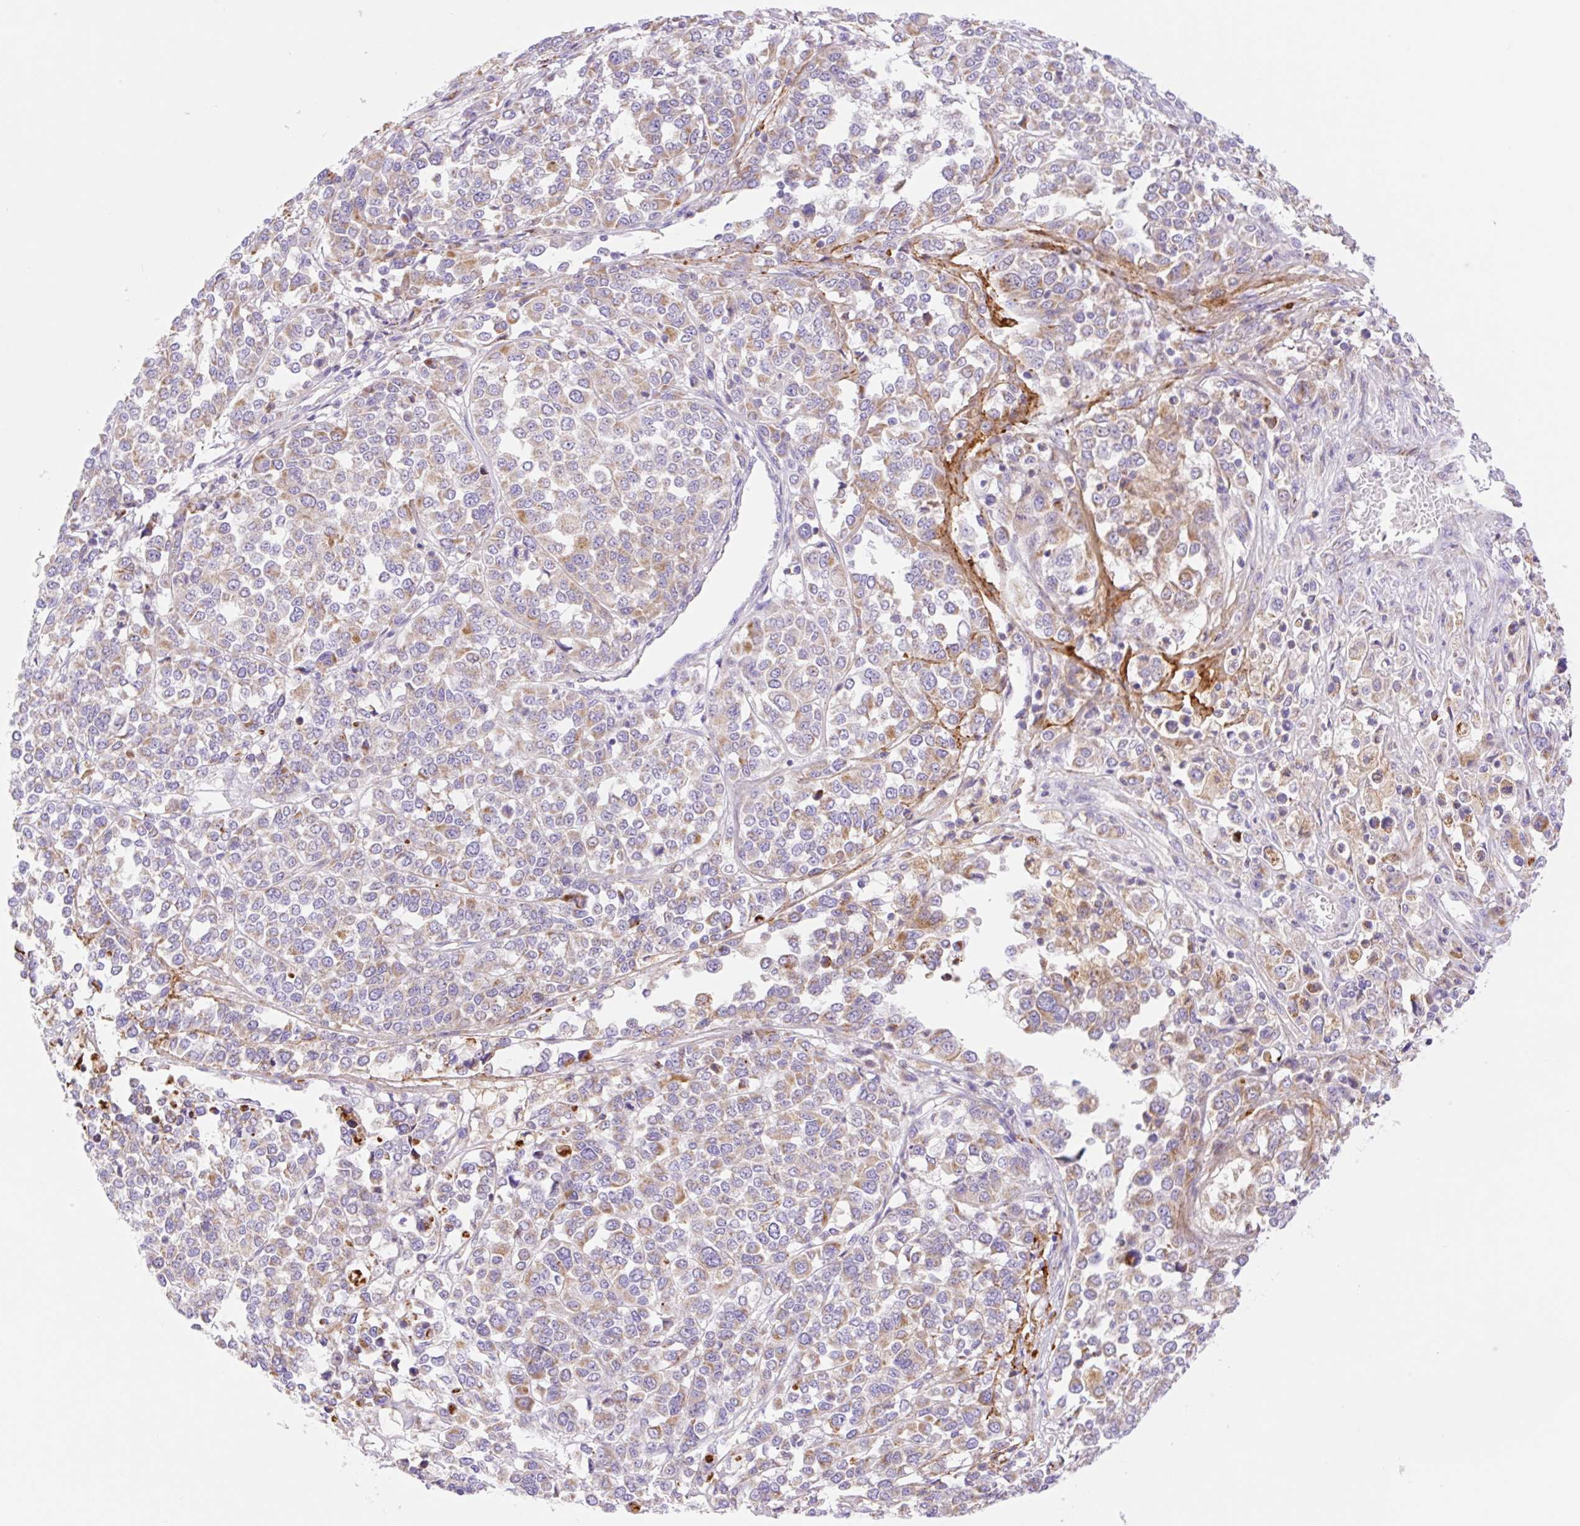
{"staining": {"intensity": "moderate", "quantity": "25%-75%", "location": "cytoplasmic/membranous"}, "tissue": "melanoma", "cell_type": "Tumor cells", "image_type": "cancer", "snomed": [{"axis": "morphology", "description": "Malignant melanoma, Metastatic site"}, {"axis": "topography", "description": "Lymph node"}], "caption": "Brown immunohistochemical staining in melanoma exhibits moderate cytoplasmic/membranous positivity in approximately 25%-75% of tumor cells.", "gene": "ETNK2", "patient": {"sex": "male", "age": 44}}